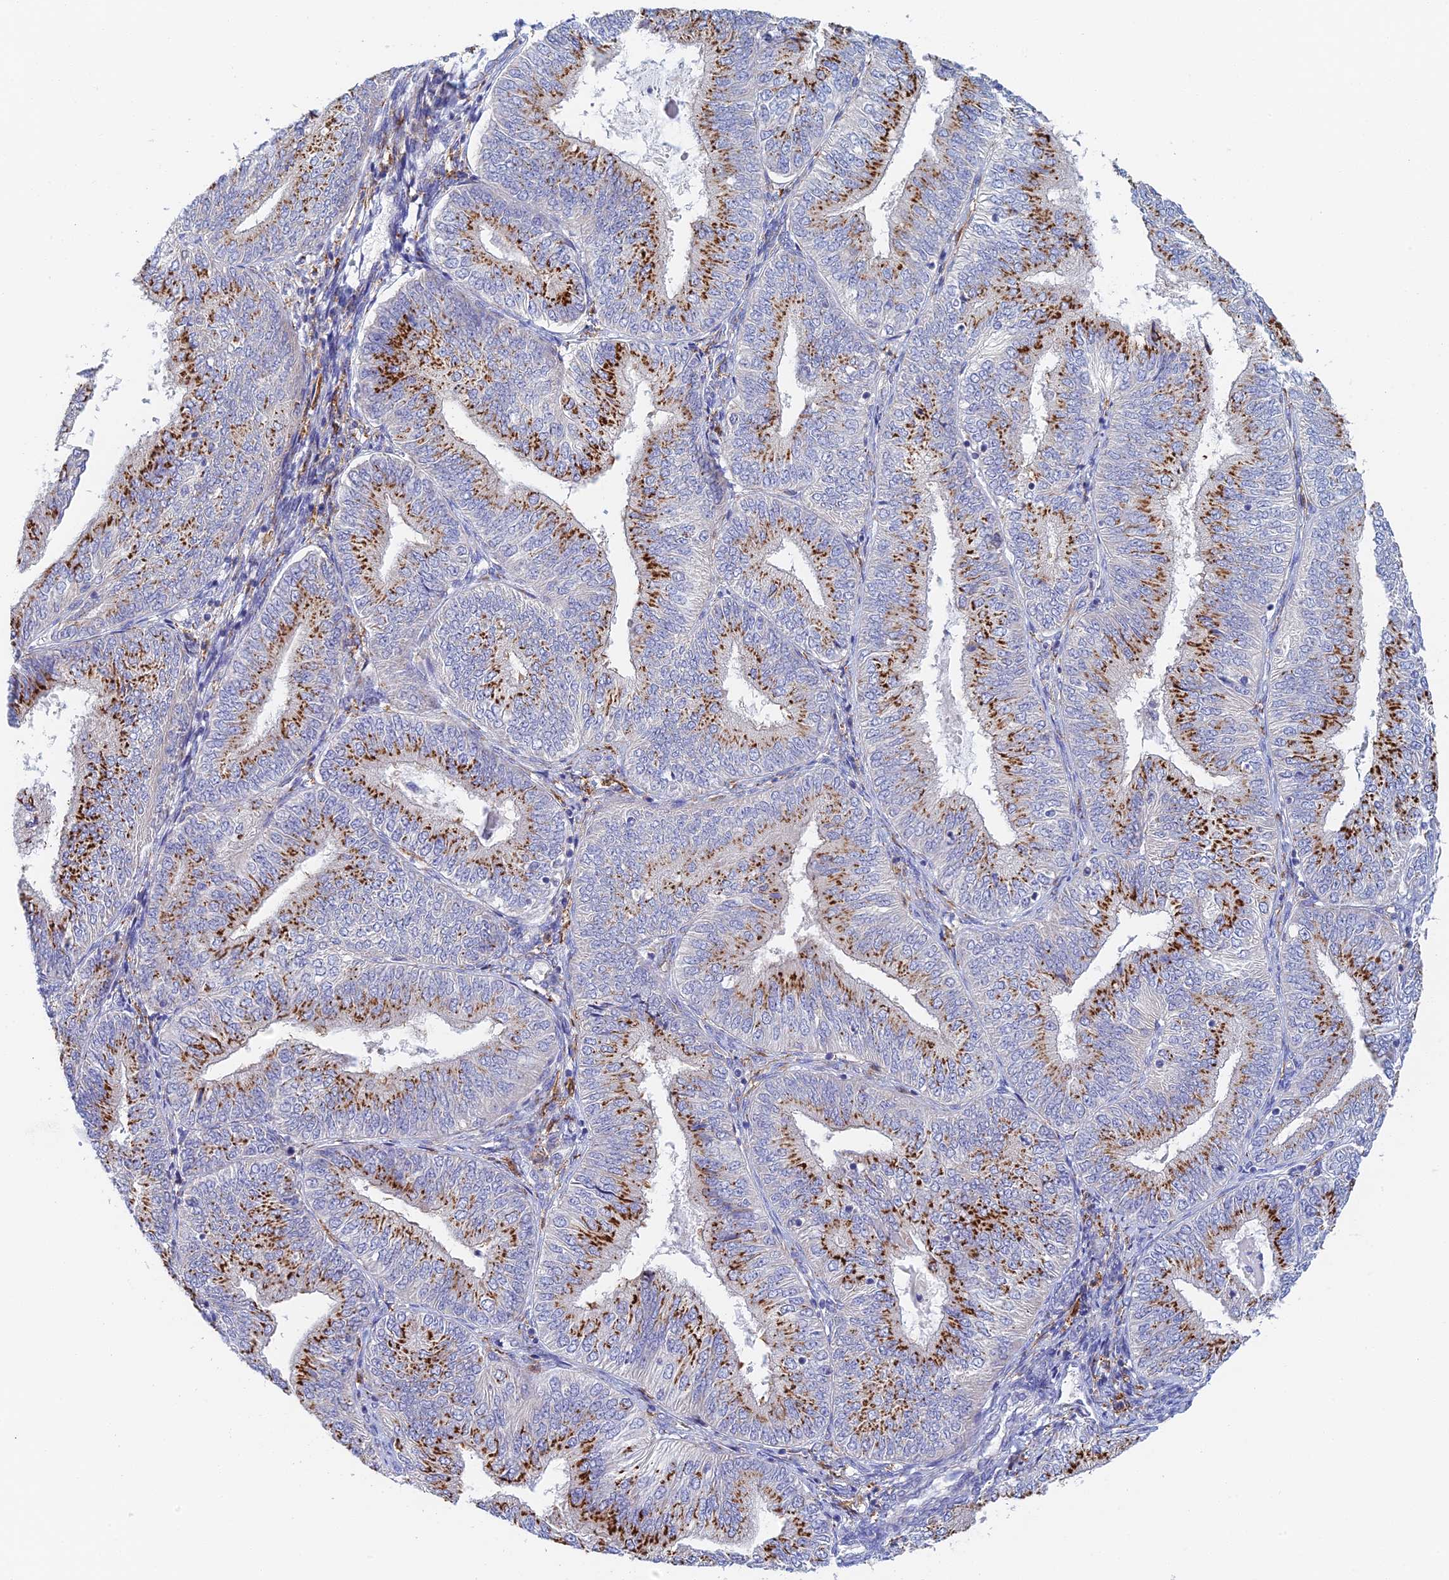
{"staining": {"intensity": "strong", "quantity": "25%-75%", "location": "cytoplasmic/membranous"}, "tissue": "endometrial cancer", "cell_type": "Tumor cells", "image_type": "cancer", "snomed": [{"axis": "morphology", "description": "Adenocarcinoma, NOS"}, {"axis": "topography", "description": "Endometrium"}], "caption": "Immunohistochemical staining of endometrial cancer (adenocarcinoma) shows strong cytoplasmic/membranous protein staining in approximately 25%-75% of tumor cells.", "gene": "SLC24A3", "patient": {"sex": "female", "age": 58}}